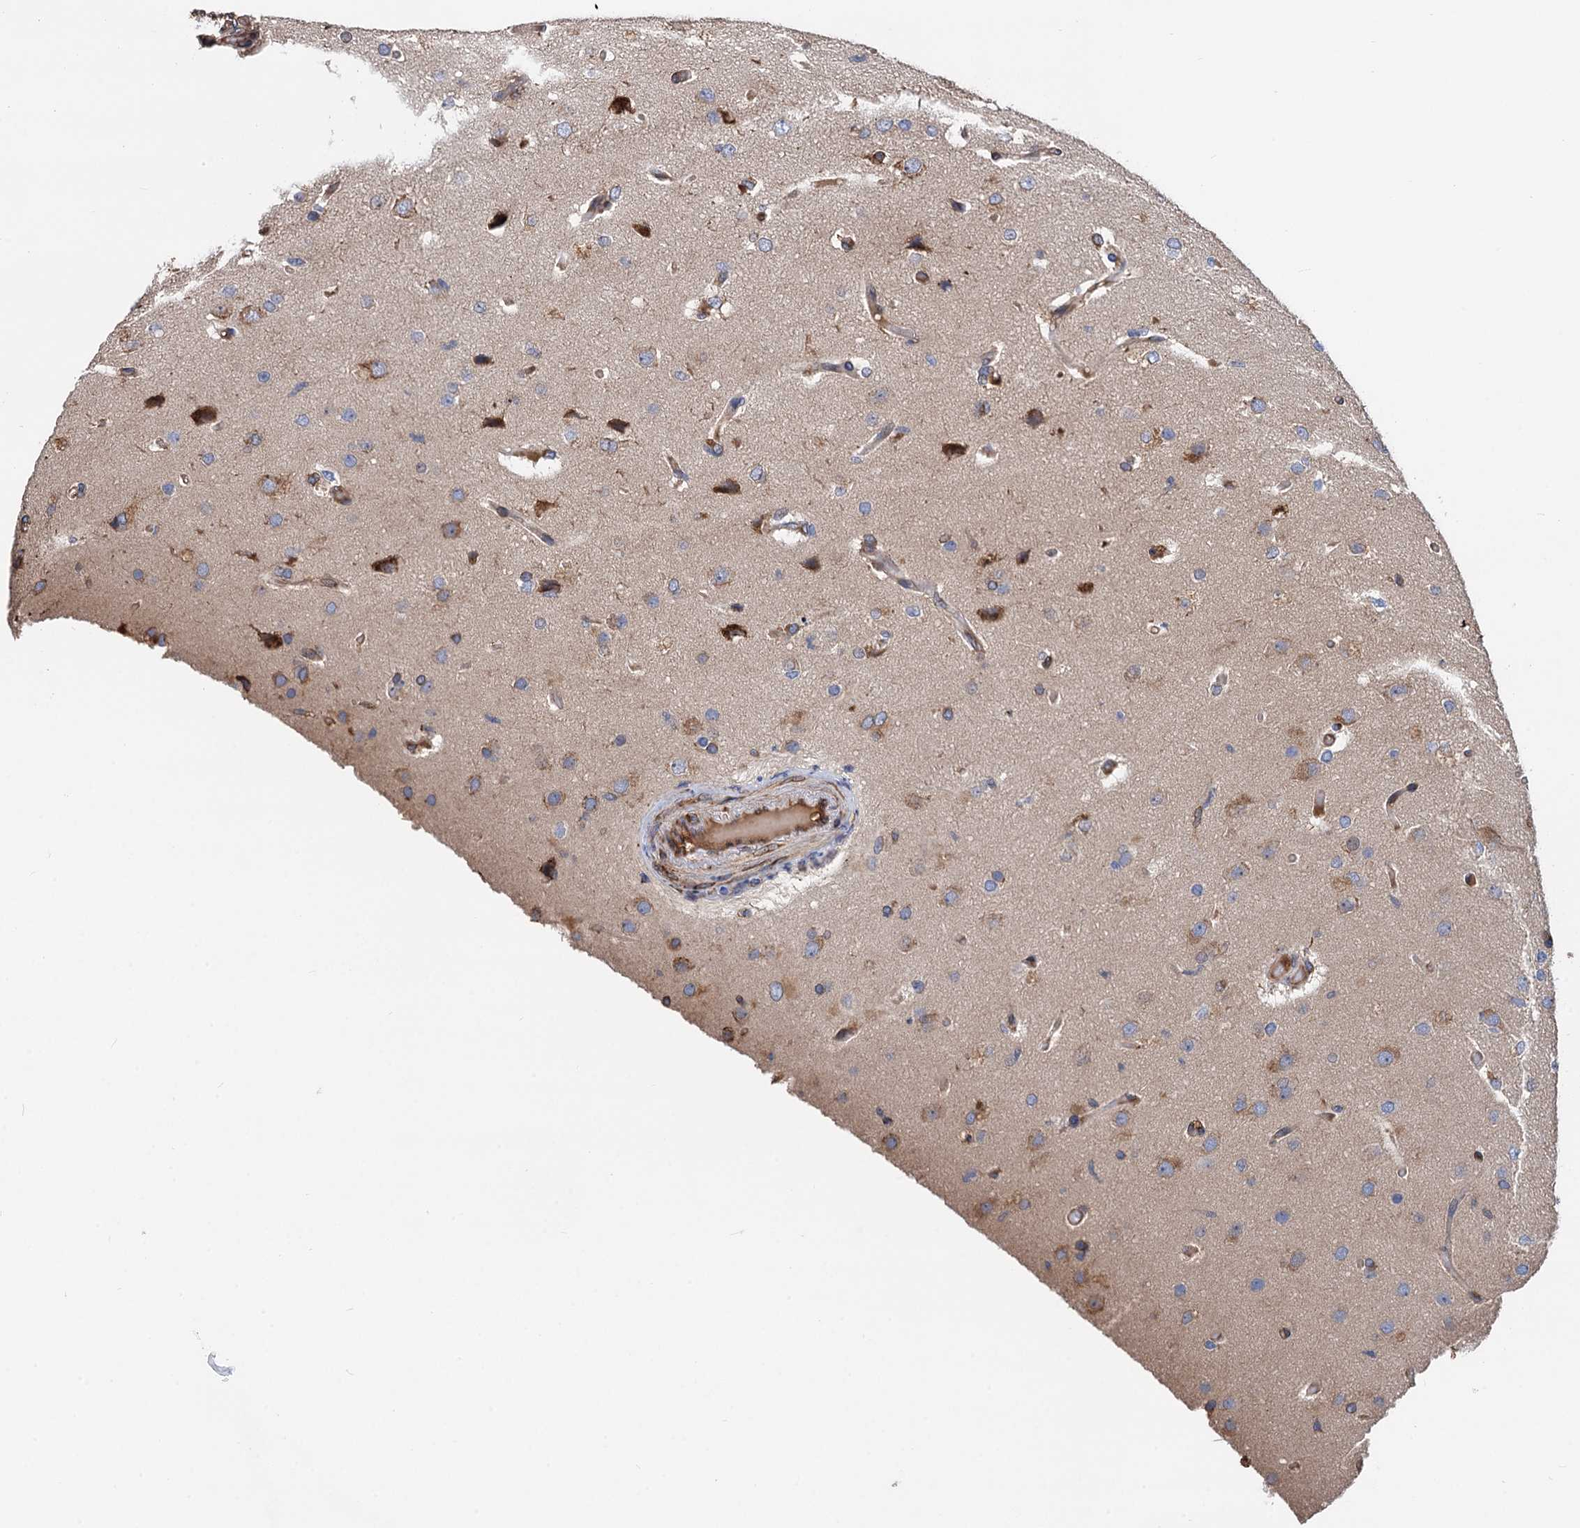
{"staining": {"intensity": "weak", "quantity": "<25%", "location": "cytoplasmic/membranous"}, "tissue": "glioma", "cell_type": "Tumor cells", "image_type": "cancer", "snomed": [{"axis": "morphology", "description": "Glioma, malignant, High grade"}, {"axis": "topography", "description": "Brain"}], "caption": "IHC histopathology image of human high-grade glioma (malignant) stained for a protein (brown), which shows no staining in tumor cells. The staining is performed using DAB (3,3'-diaminobenzidine) brown chromogen with nuclei counter-stained in using hematoxylin.", "gene": "CNNM1", "patient": {"sex": "female", "age": 74}}